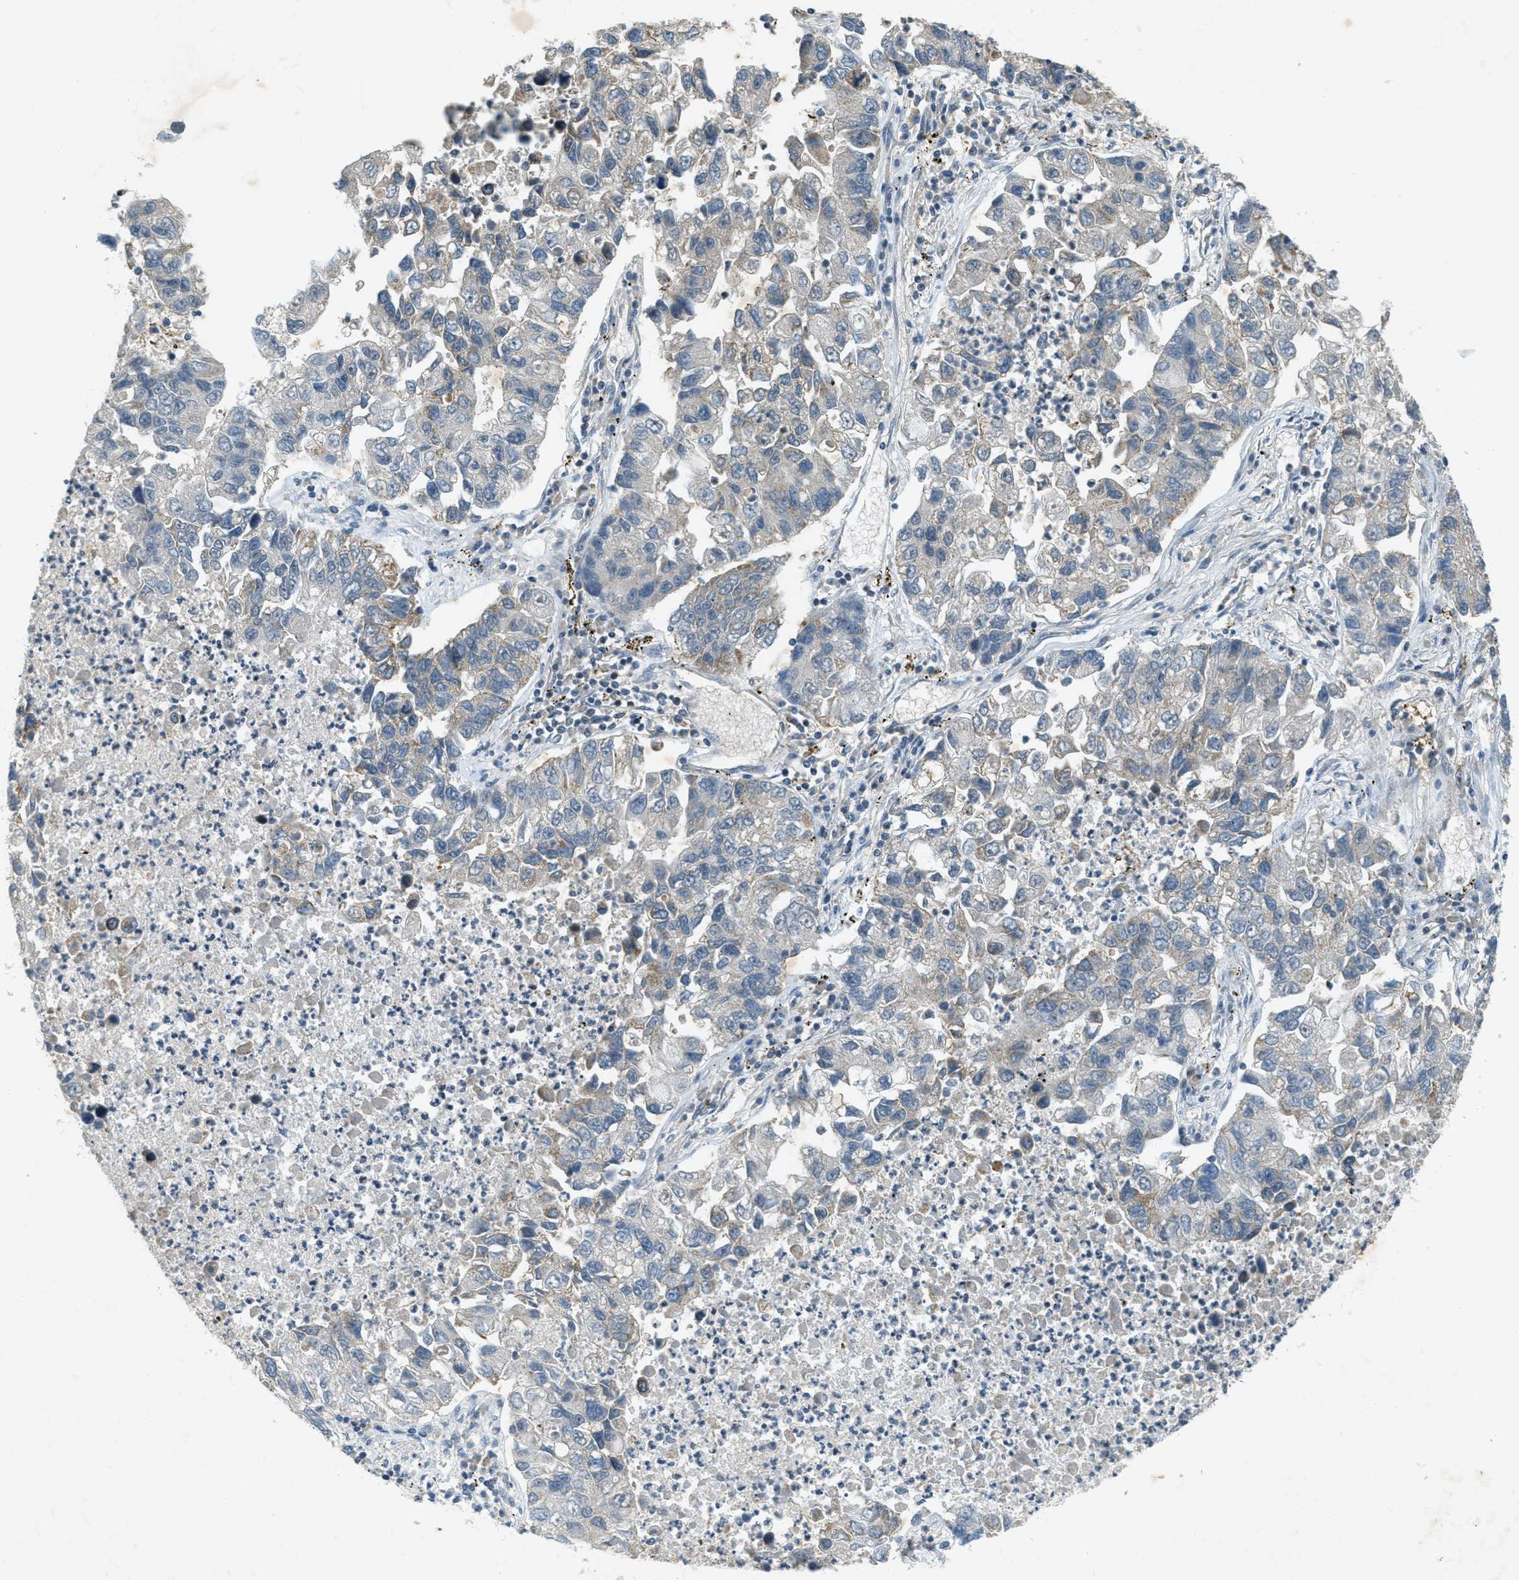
{"staining": {"intensity": "weak", "quantity": "<25%", "location": "cytoplasmic/membranous"}, "tissue": "lung cancer", "cell_type": "Tumor cells", "image_type": "cancer", "snomed": [{"axis": "morphology", "description": "Adenocarcinoma, NOS"}, {"axis": "topography", "description": "Lung"}], "caption": "The image displays no significant positivity in tumor cells of lung cancer (adenocarcinoma).", "gene": "TCF20", "patient": {"sex": "female", "age": 51}}